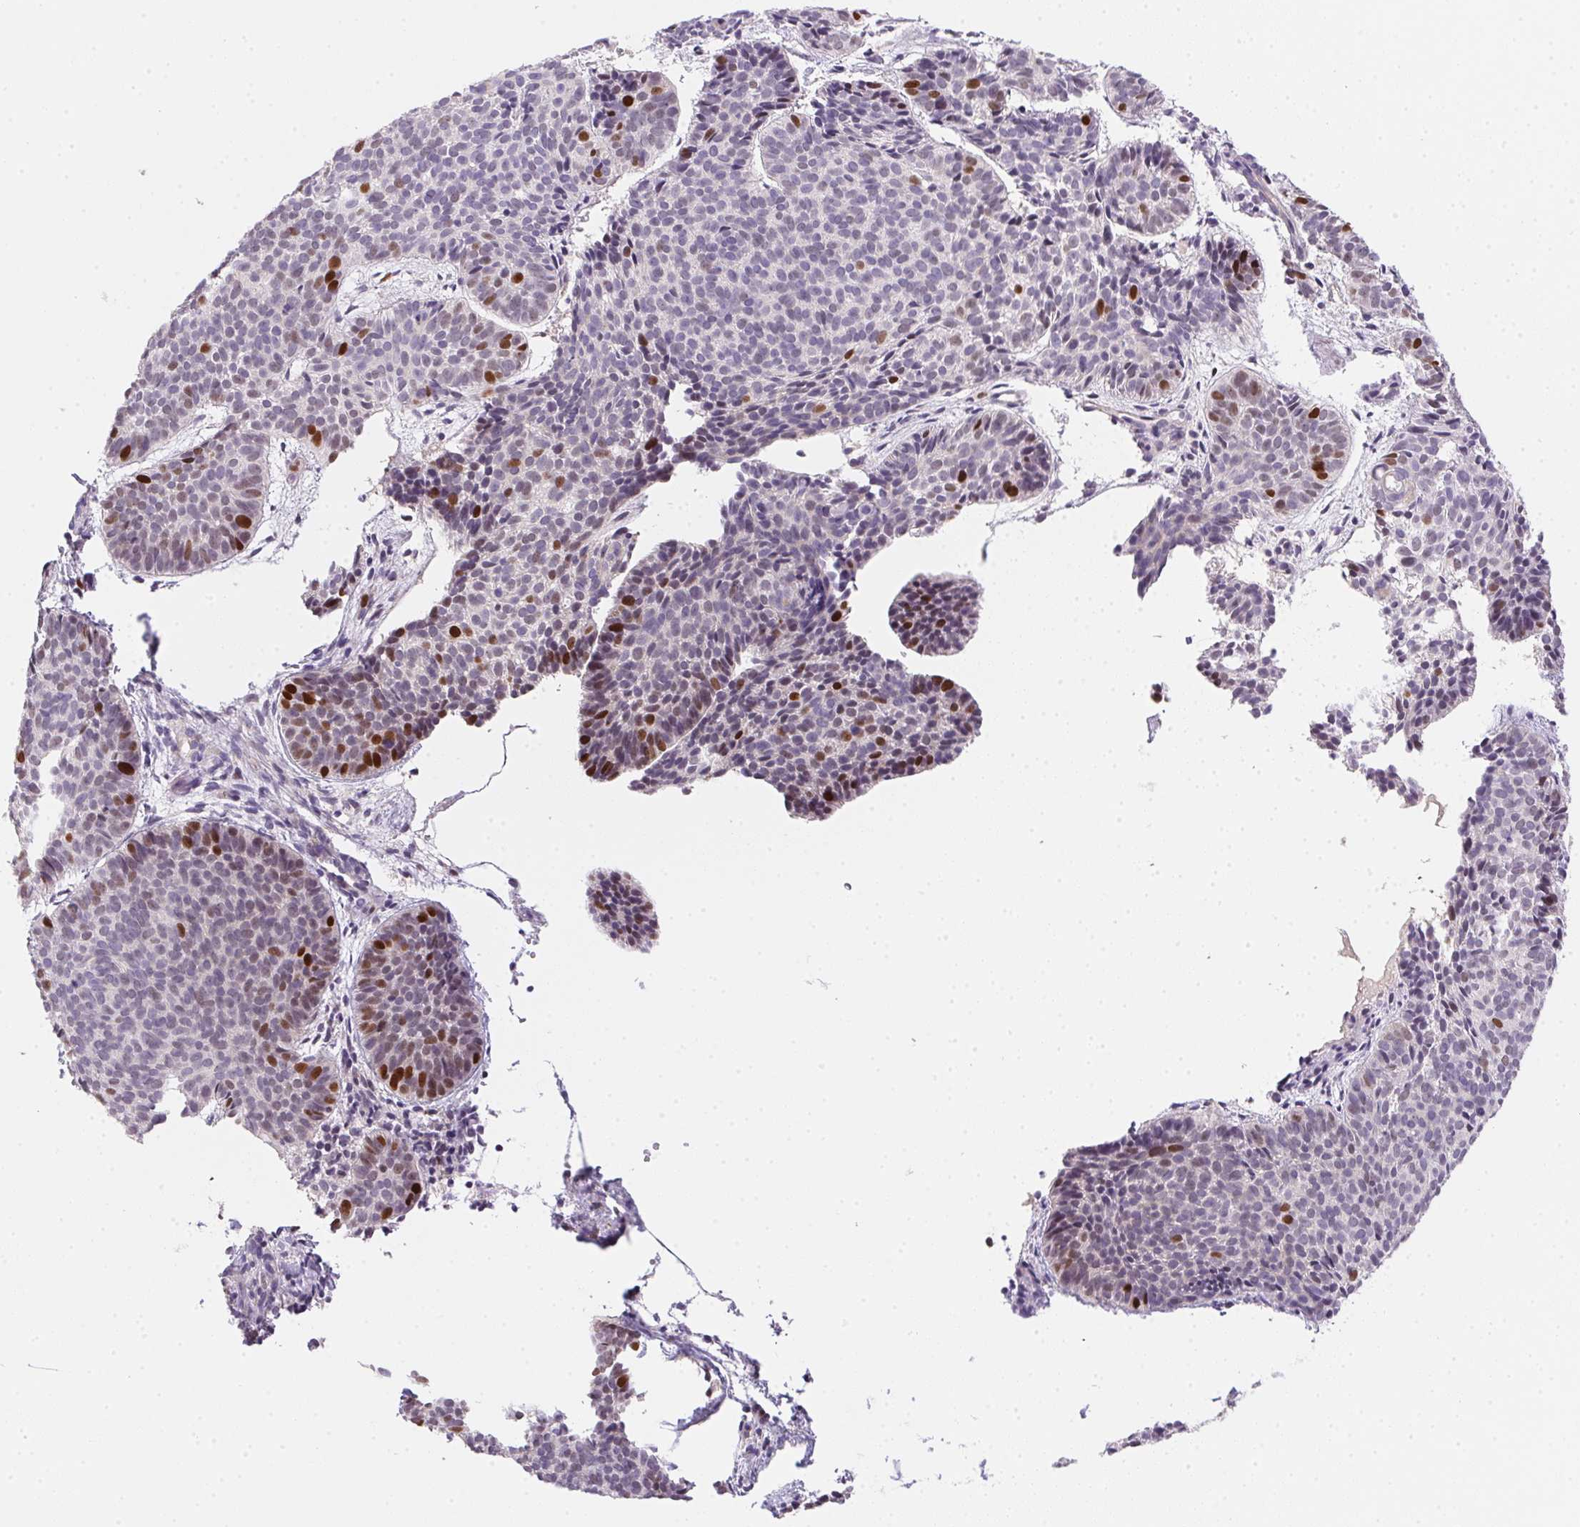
{"staining": {"intensity": "moderate", "quantity": "<25%", "location": "nuclear"}, "tissue": "skin cancer", "cell_type": "Tumor cells", "image_type": "cancer", "snomed": [{"axis": "morphology", "description": "Basal cell carcinoma"}, {"axis": "topography", "description": "Skin"}], "caption": "Immunohistochemical staining of human skin basal cell carcinoma exhibits low levels of moderate nuclear protein expression in approximately <25% of tumor cells.", "gene": "HELLS", "patient": {"sex": "male", "age": 57}}